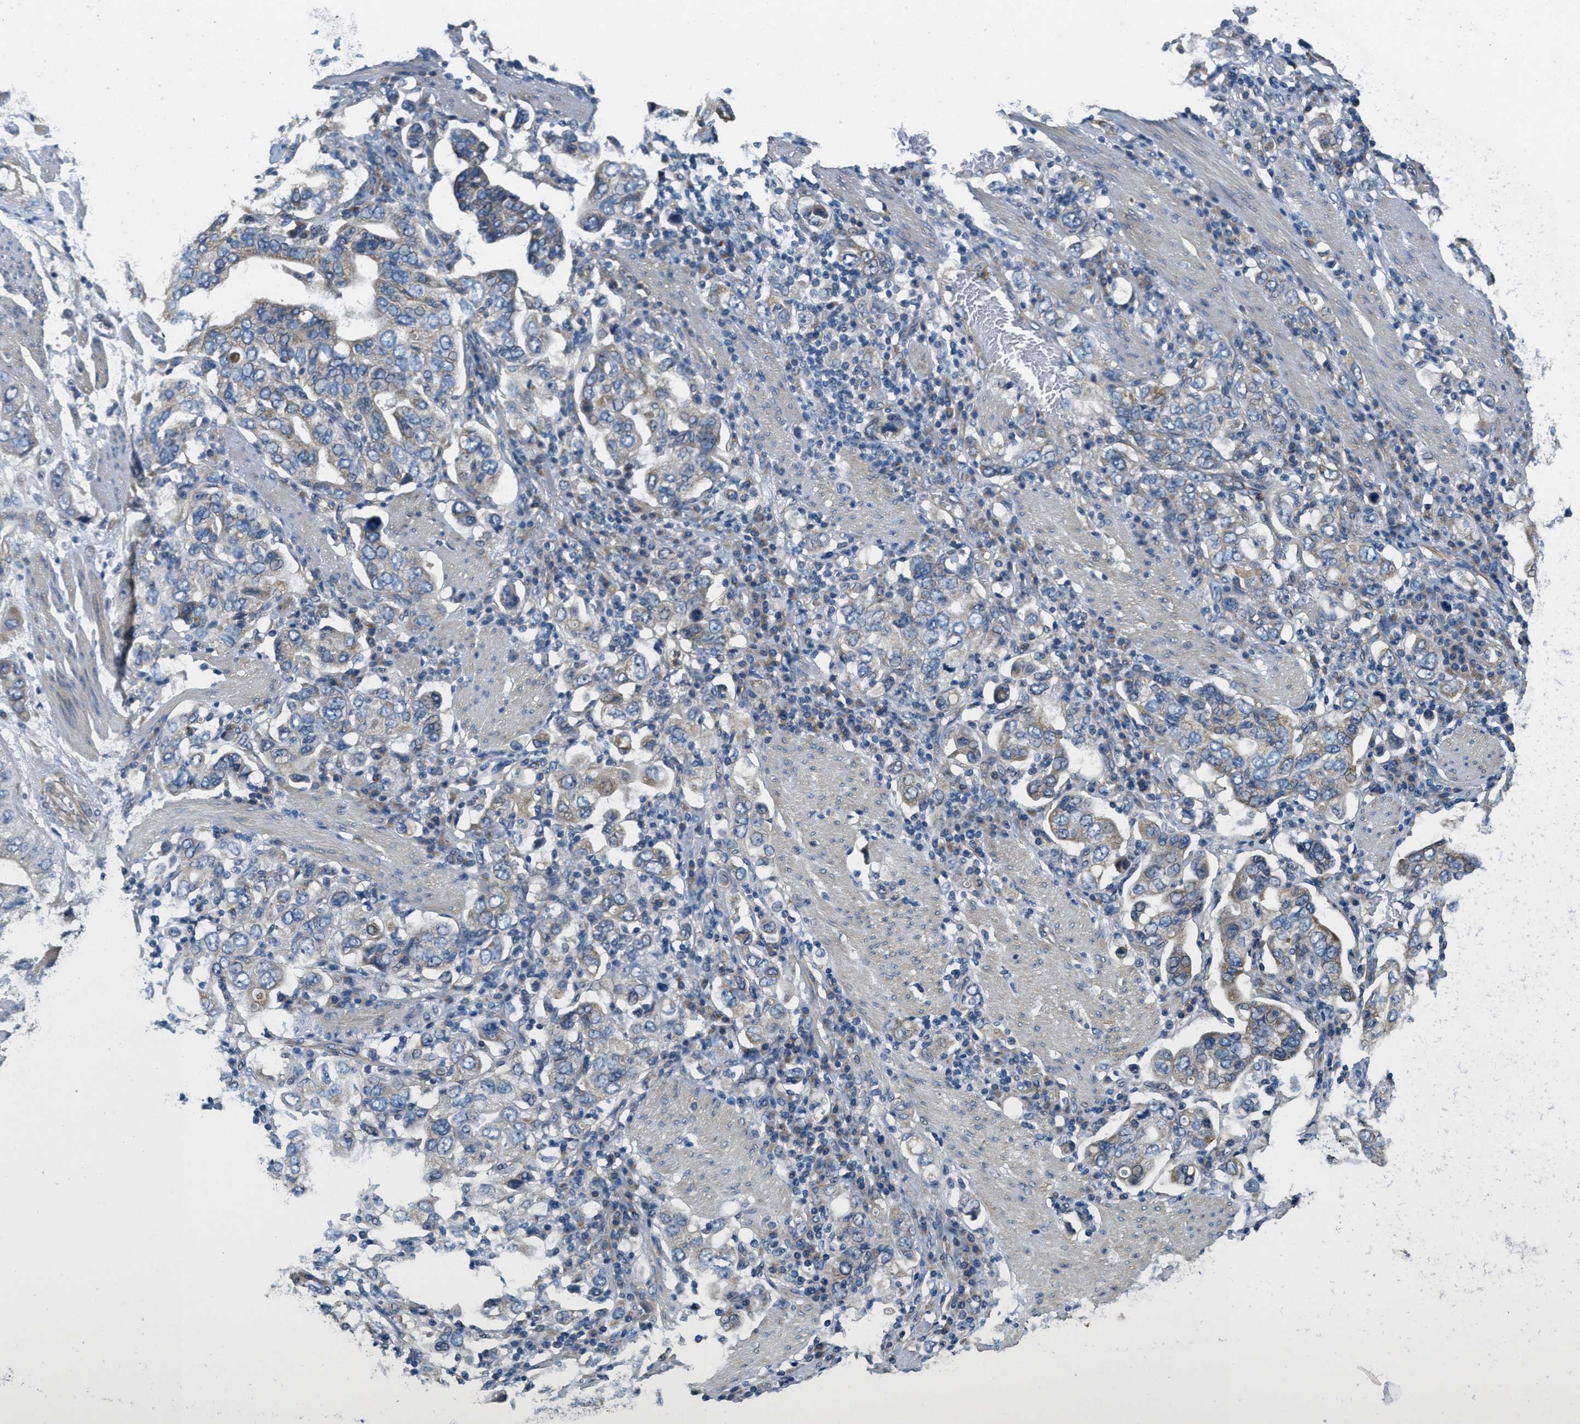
{"staining": {"intensity": "weak", "quantity": "<25%", "location": "cytoplasmic/membranous"}, "tissue": "stomach cancer", "cell_type": "Tumor cells", "image_type": "cancer", "snomed": [{"axis": "morphology", "description": "Adenocarcinoma, NOS"}, {"axis": "topography", "description": "Stomach, upper"}], "caption": "Immunohistochemistry (IHC) of human adenocarcinoma (stomach) displays no staining in tumor cells. Brightfield microscopy of IHC stained with DAB (brown) and hematoxylin (blue), captured at high magnification.", "gene": "TOMM70", "patient": {"sex": "male", "age": 62}}